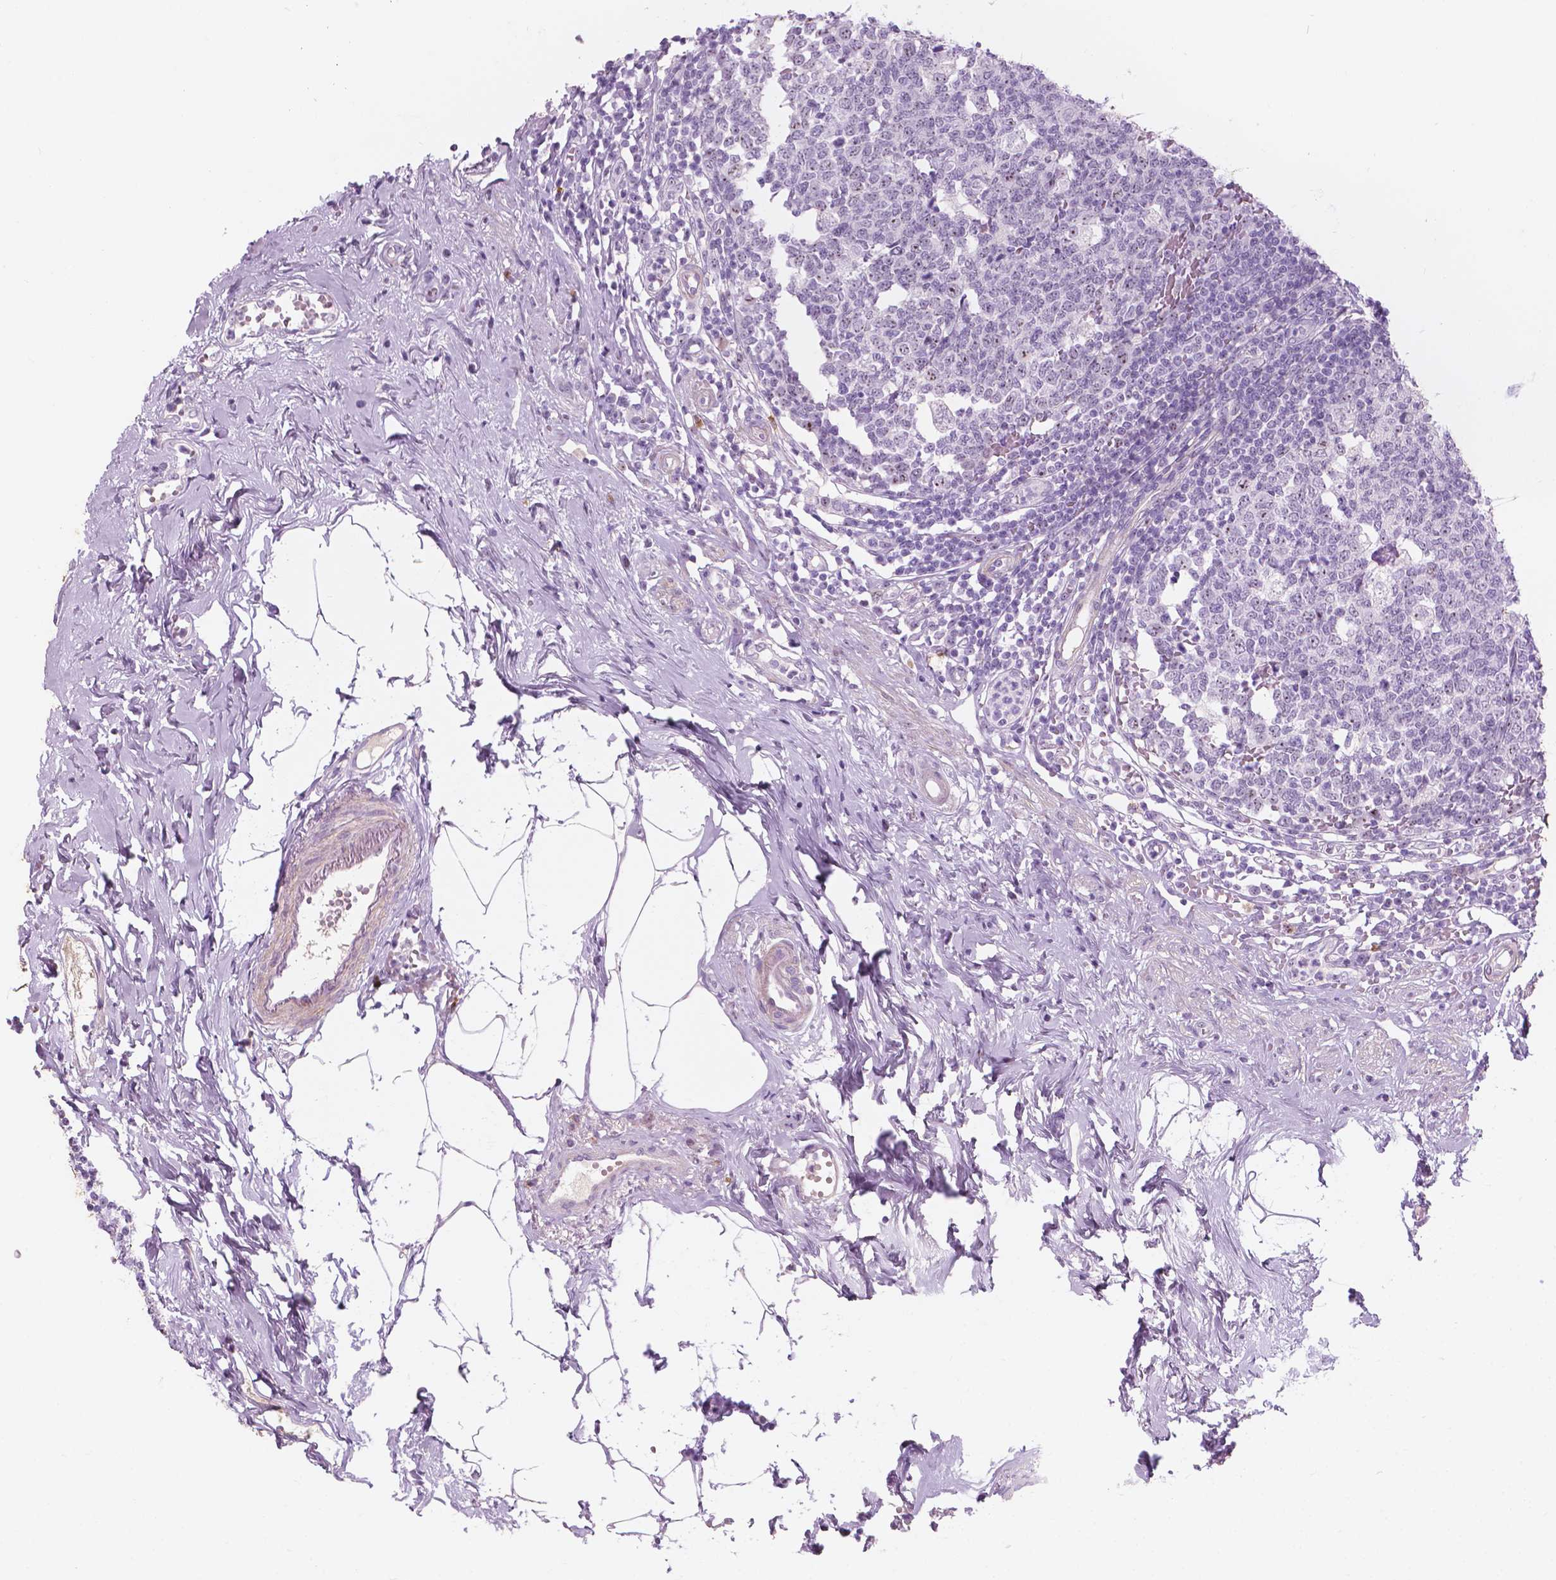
{"staining": {"intensity": "moderate", "quantity": "25%-75%", "location": "nuclear"}, "tissue": "appendix", "cell_type": "Glandular cells", "image_type": "normal", "snomed": [{"axis": "morphology", "description": "Normal tissue, NOS"}, {"axis": "morphology", "description": "Carcinoma, endometroid"}, {"axis": "topography", "description": "Appendix"}, {"axis": "topography", "description": "Colon"}], "caption": "Benign appendix was stained to show a protein in brown. There is medium levels of moderate nuclear expression in about 25%-75% of glandular cells.", "gene": "ZNF853", "patient": {"sex": "female", "age": 60}}